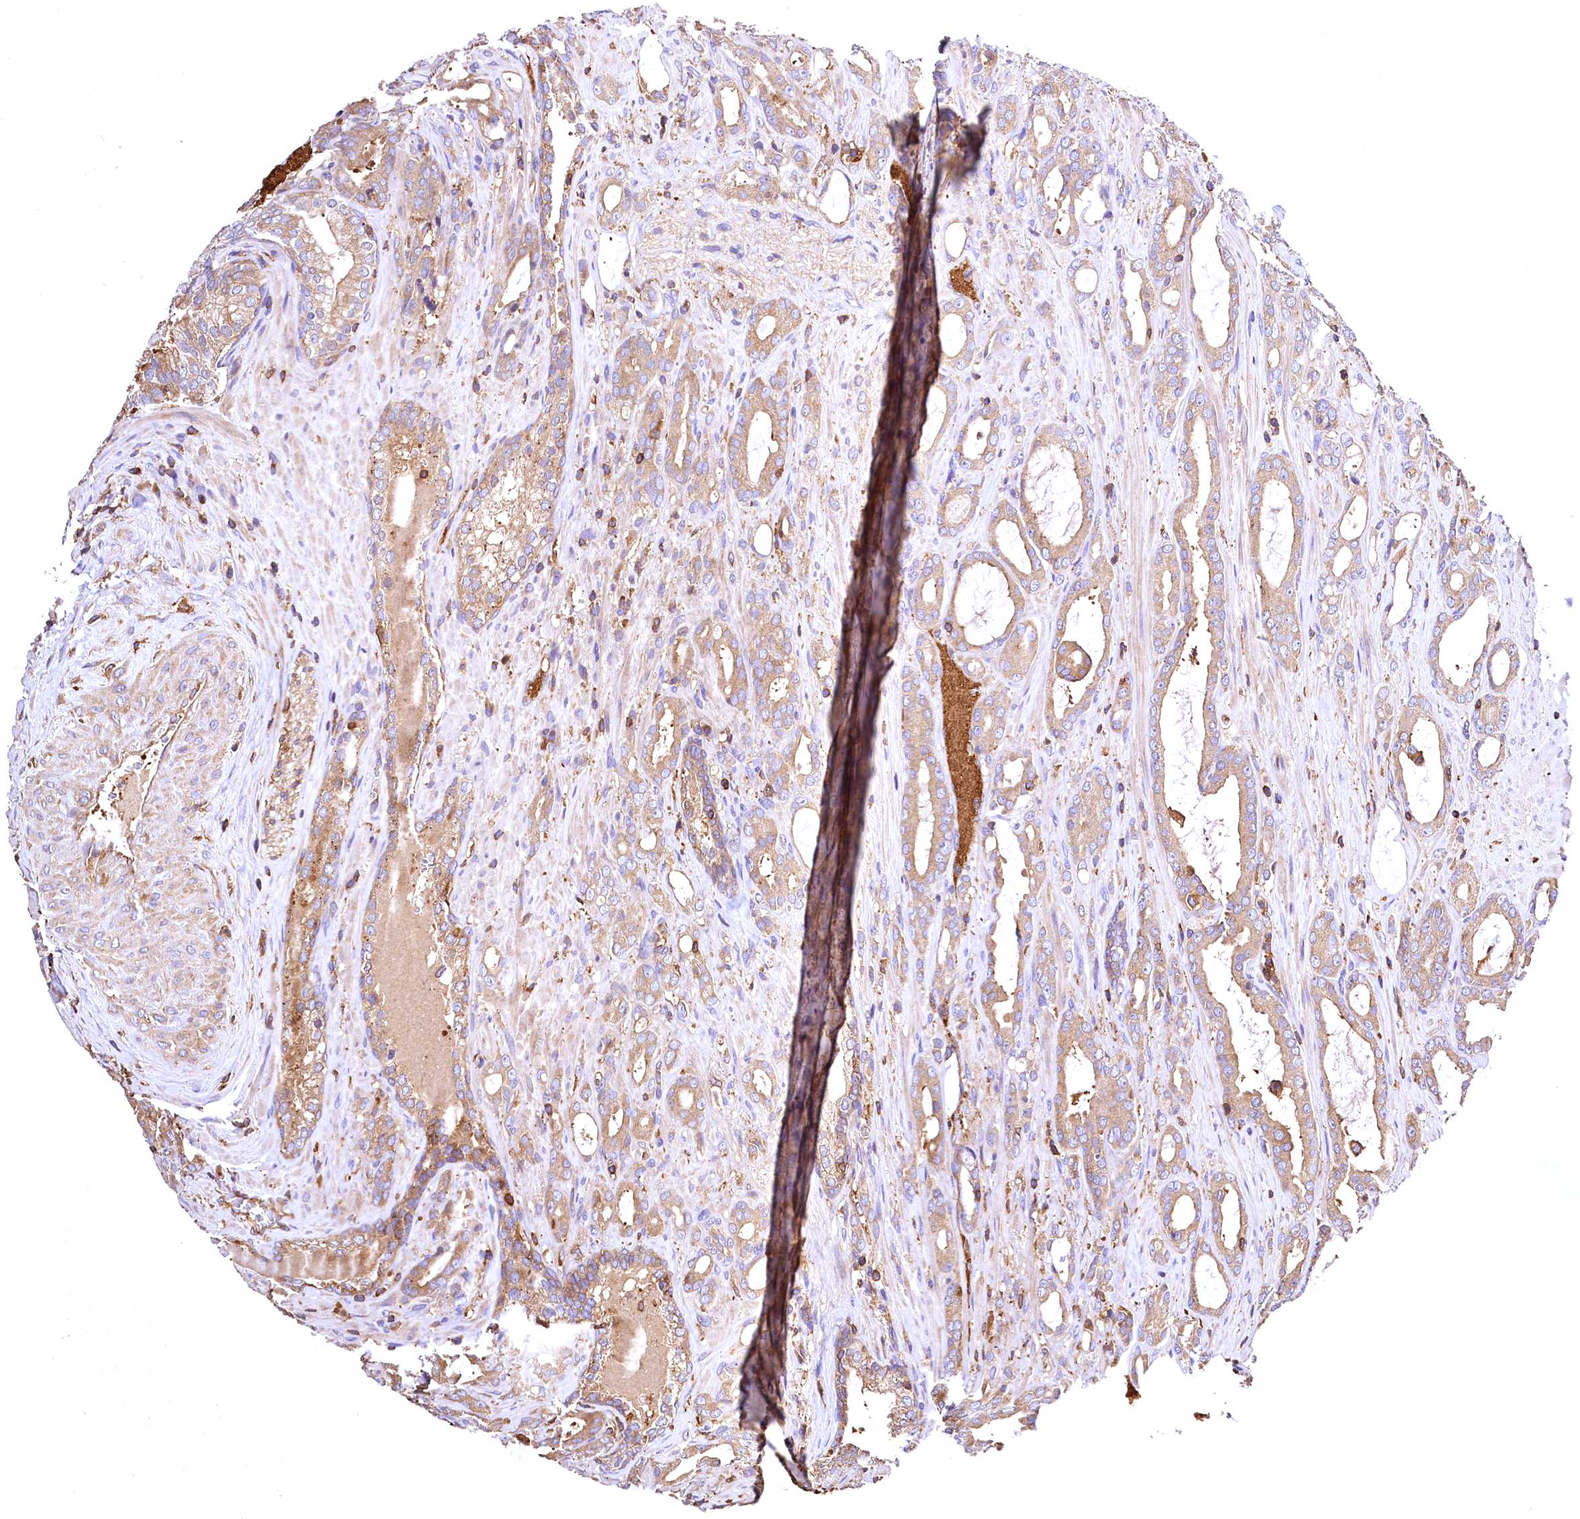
{"staining": {"intensity": "weak", "quantity": ">75%", "location": "cytoplasmic/membranous"}, "tissue": "prostate cancer", "cell_type": "Tumor cells", "image_type": "cancer", "snomed": [{"axis": "morphology", "description": "Adenocarcinoma, High grade"}, {"axis": "topography", "description": "Prostate"}], "caption": "Approximately >75% of tumor cells in prostate adenocarcinoma (high-grade) reveal weak cytoplasmic/membranous protein positivity as visualized by brown immunohistochemical staining.", "gene": "RARS2", "patient": {"sex": "male", "age": 72}}